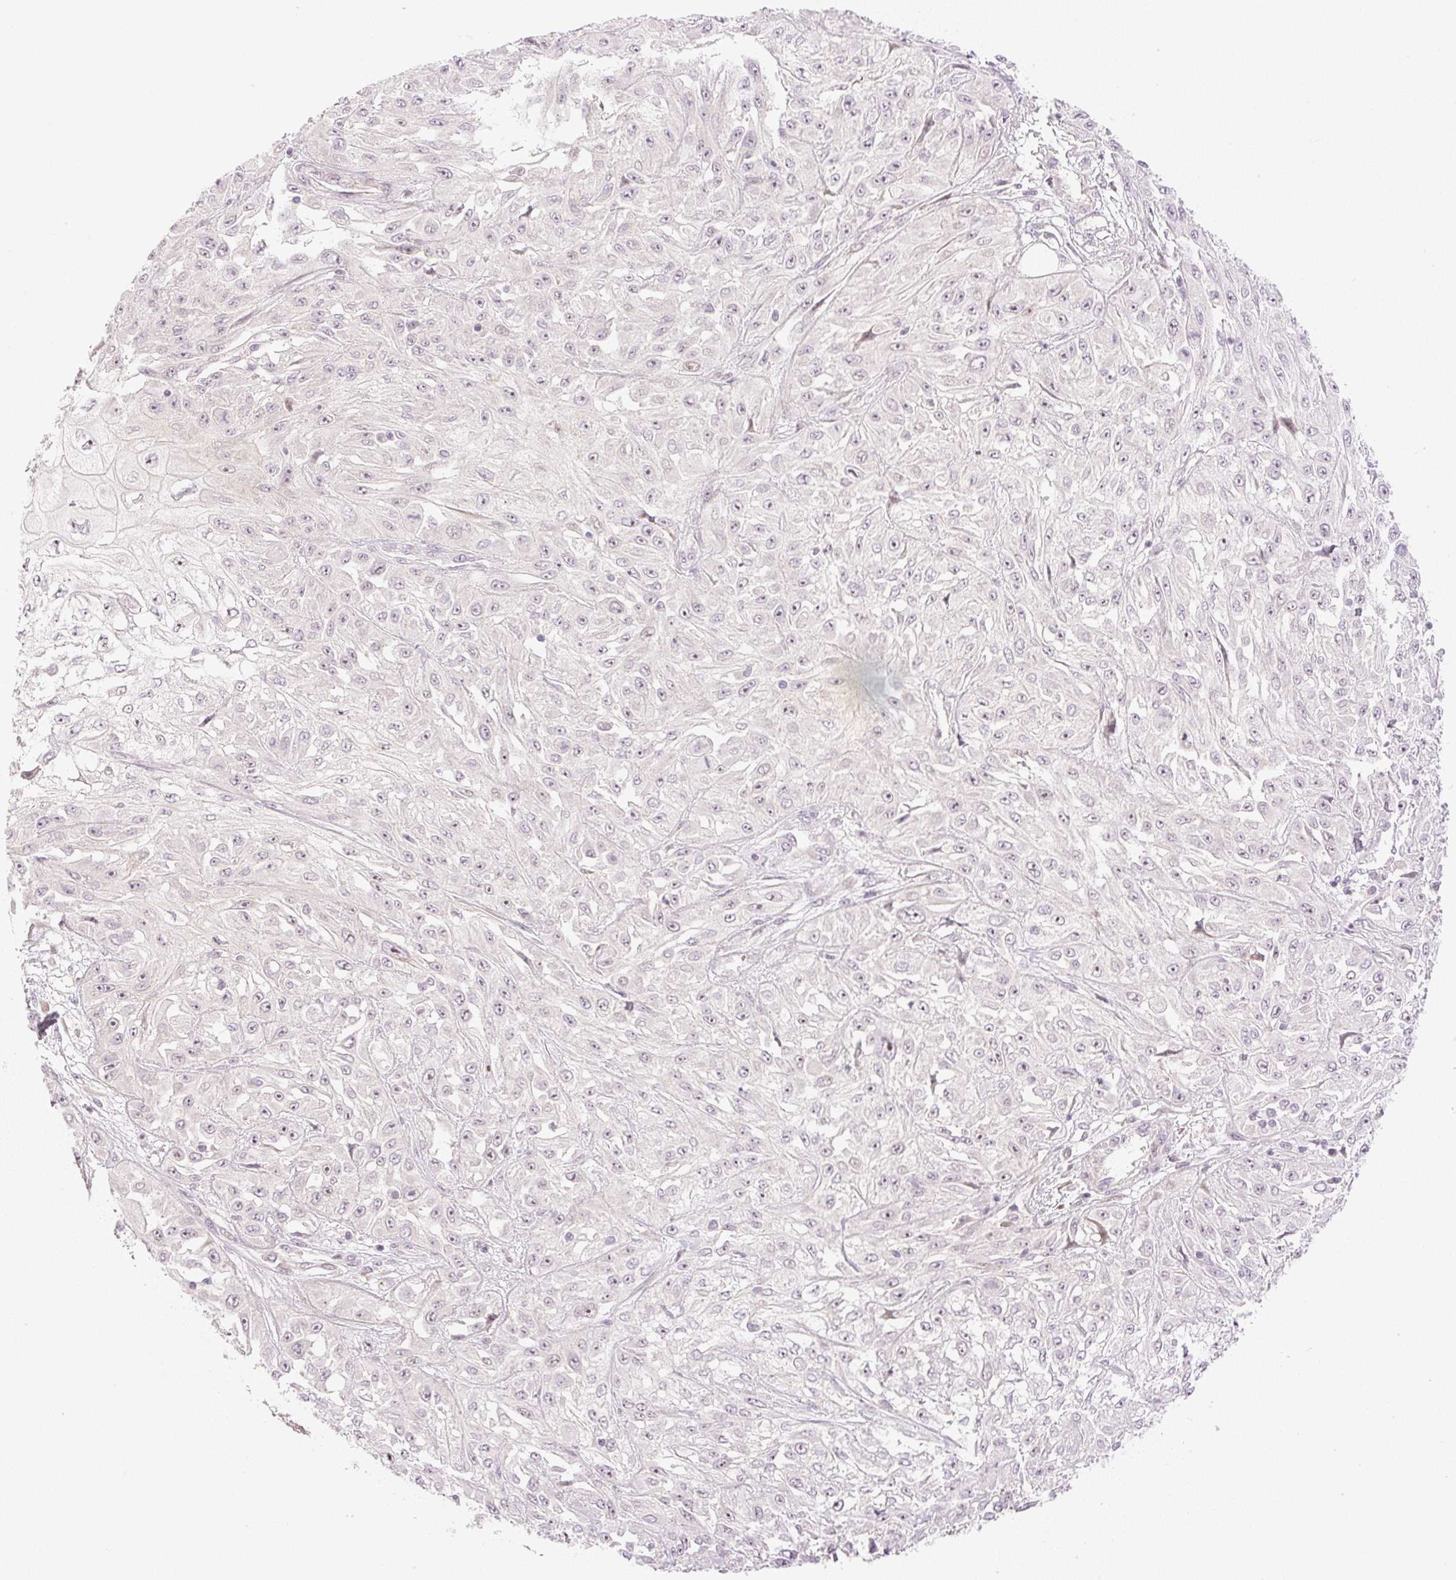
{"staining": {"intensity": "weak", "quantity": ">75%", "location": "nuclear"}, "tissue": "skin cancer", "cell_type": "Tumor cells", "image_type": "cancer", "snomed": [{"axis": "morphology", "description": "Squamous cell carcinoma, NOS"}, {"axis": "morphology", "description": "Squamous cell carcinoma, metastatic, NOS"}, {"axis": "topography", "description": "Skin"}, {"axis": "topography", "description": "Lymph node"}], "caption": "Weak nuclear staining is identified in approximately >75% of tumor cells in skin squamous cell carcinoma.", "gene": "AAR2", "patient": {"sex": "male", "age": 75}}